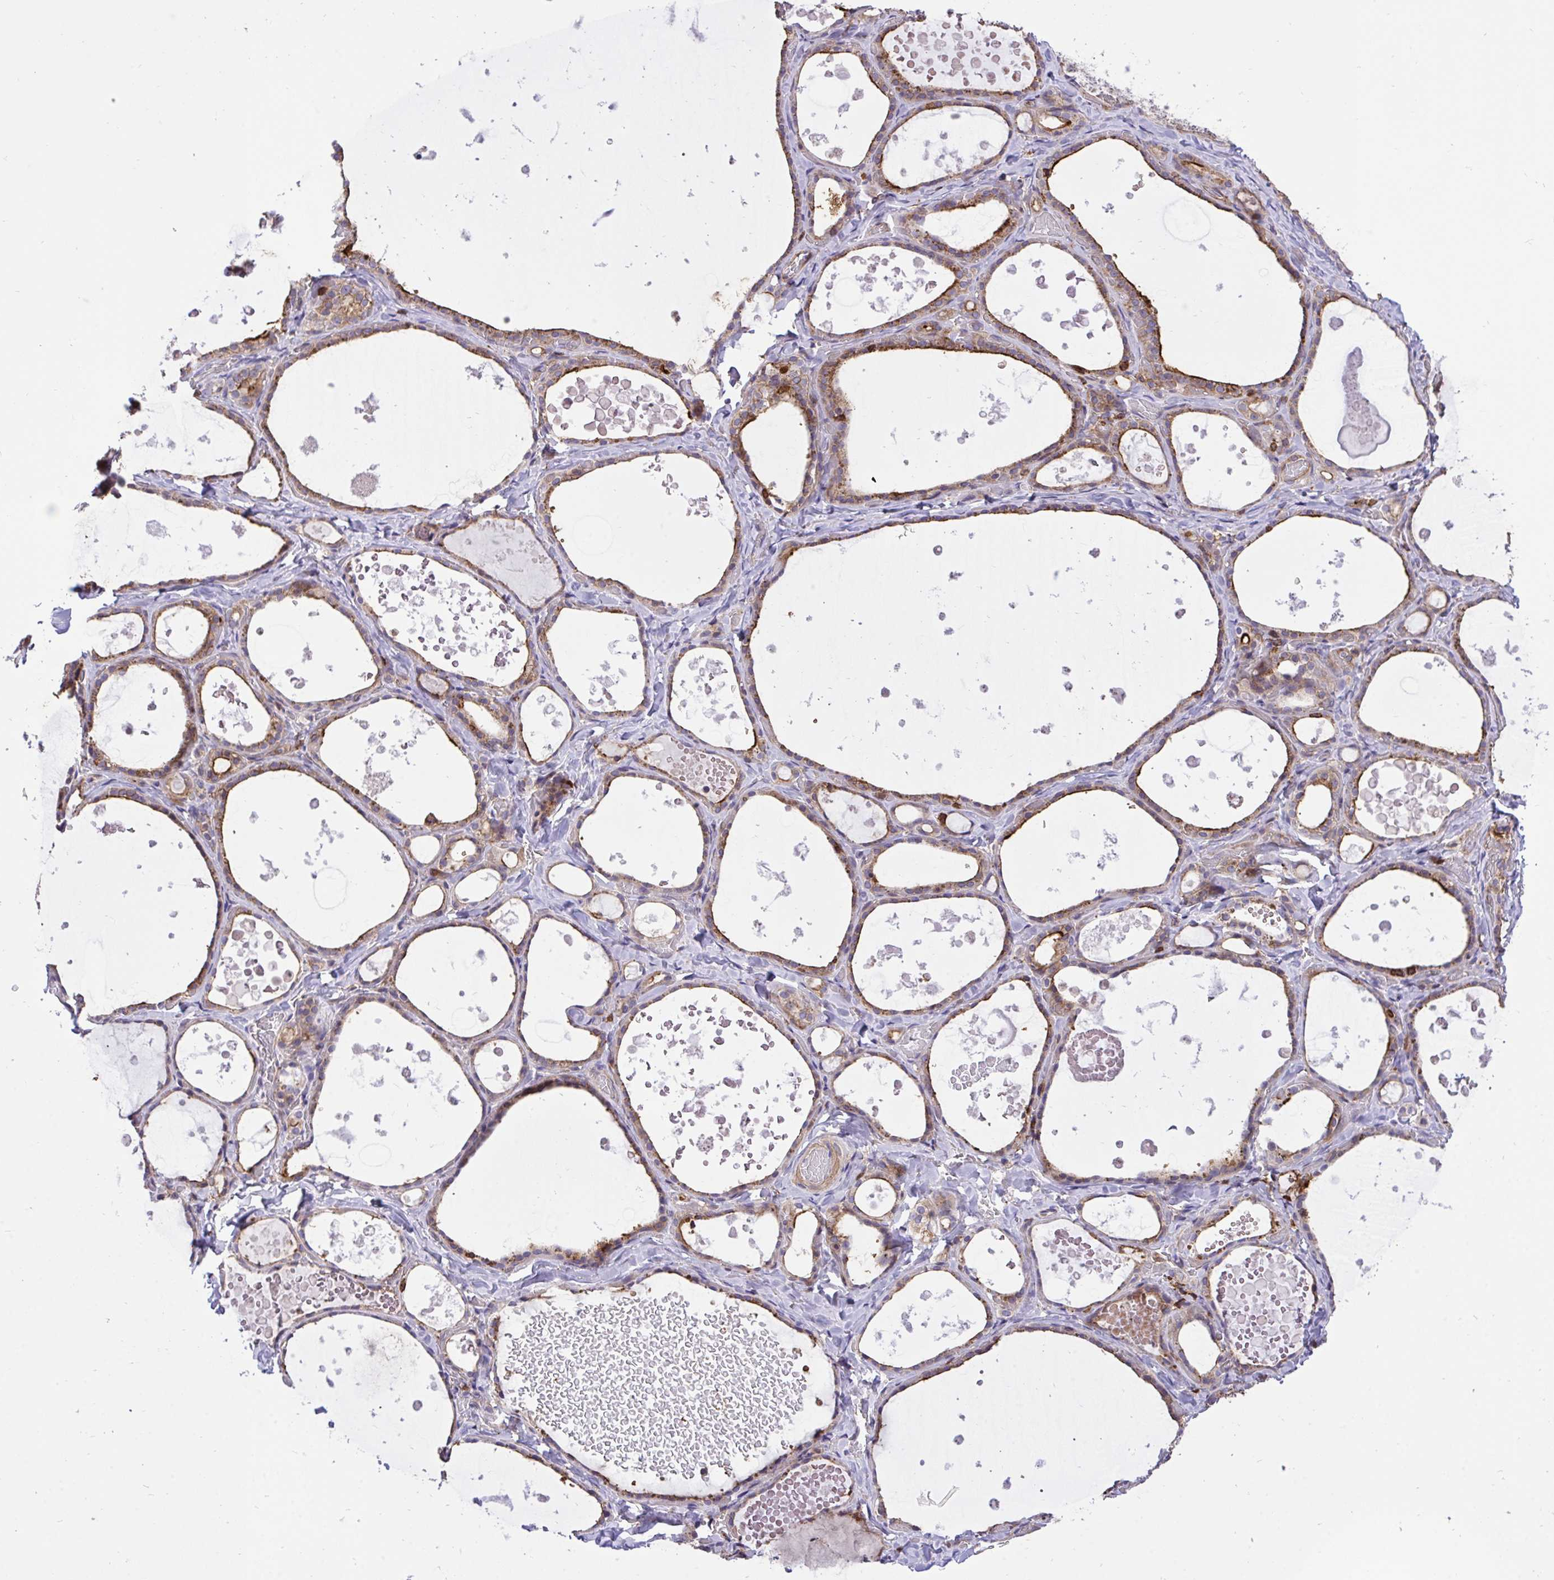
{"staining": {"intensity": "moderate", "quantity": ">75%", "location": "cytoplasmic/membranous"}, "tissue": "thyroid gland", "cell_type": "Glandular cells", "image_type": "normal", "snomed": [{"axis": "morphology", "description": "Normal tissue, NOS"}, {"axis": "topography", "description": "Thyroid gland"}], "caption": "Benign thyroid gland reveals moderate cytoplasmic/membranous staining in approximately >75% of glandular cells, visualized by immunohistochemistry. Nuclei are stained in blue.", "gene": "ERI1", "patient": {"sex": "female", "age": 56}}